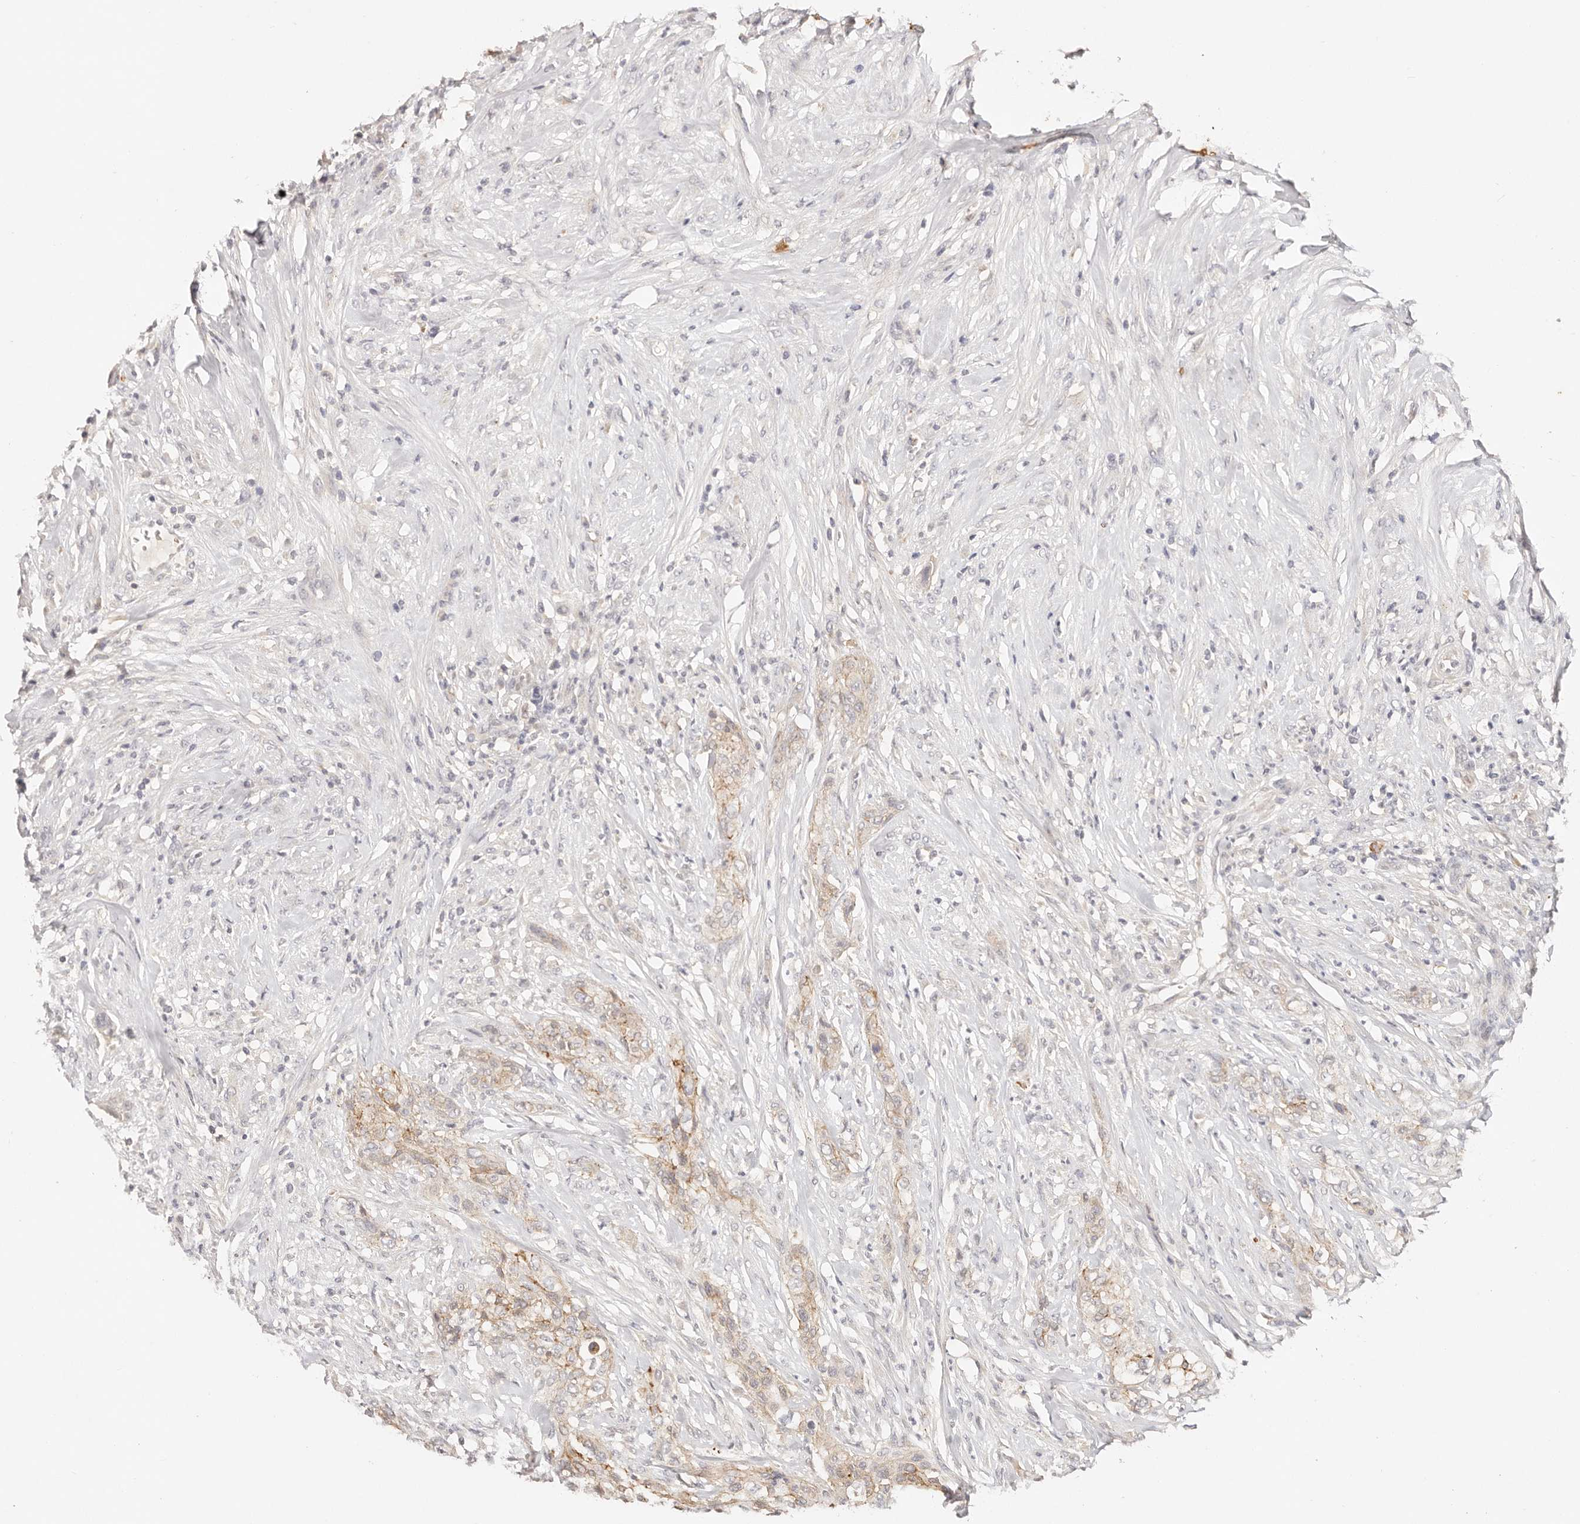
{"staining": {"intensity": "weak", "quantity": "<25%", "location": "cytoplasmic/membranous"}, "tissue": "urothelial cancer", "cell_type": "Tumor cells", "image_type": "cancer", "snomed": [{"axis": "morphology", "description": "Urothelial carcinoma, High grade"}, {"axis": "topography", "description": "Urinary bladder"}], "caption": "A high-resolution photomicrograph shows IHC staining of urothelial cancer, which shows no significant expression in tumor cells.", "gene": "CXADR", "patient": {"sex": "male", "age": 35}}